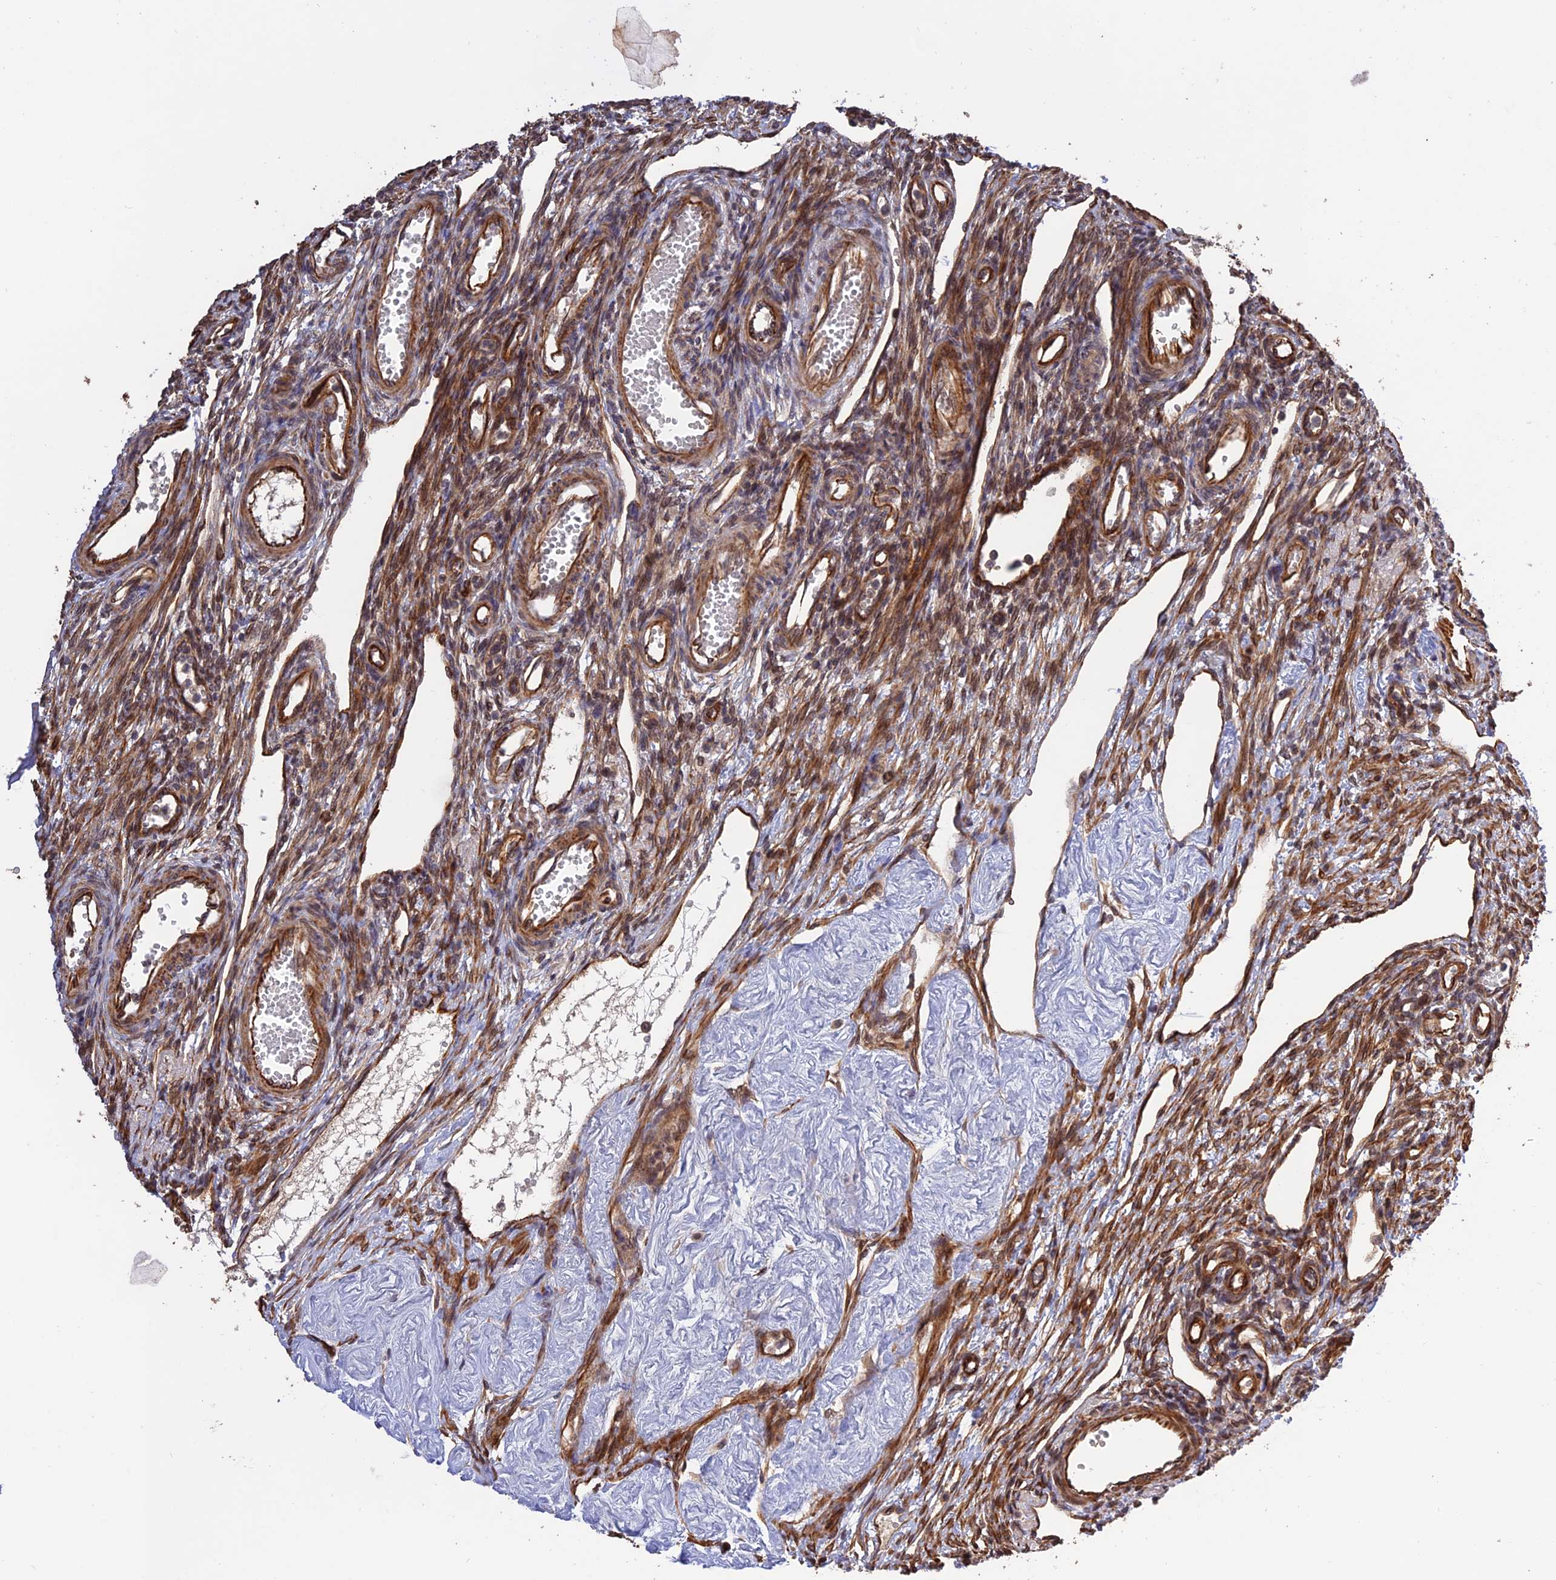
{"staining": {"intensity": "moderate", "quantity": "25%-75%", "location": "cytoplasmic/membranous"}, "tissue": "ovary", "cell_type": "Ovarian stroma cells", "image_type": "normal", "snomed": [{"axis": "morphology", "description": "Normal tissue, NOS"}, {"axis": "morphology", "description": "Cyst, NOS"}, {"axis": "topography", "description": "Ovary"}], "caption": "This is a micrograph of immunohistochemistry (IHC) staining of normal ovary, which shows moderate positivity in the cytoplasmic/membranous of ovarian stroma cells.", "gene": "CREBL2", "patient": {"sex": "female", "age": 33}}